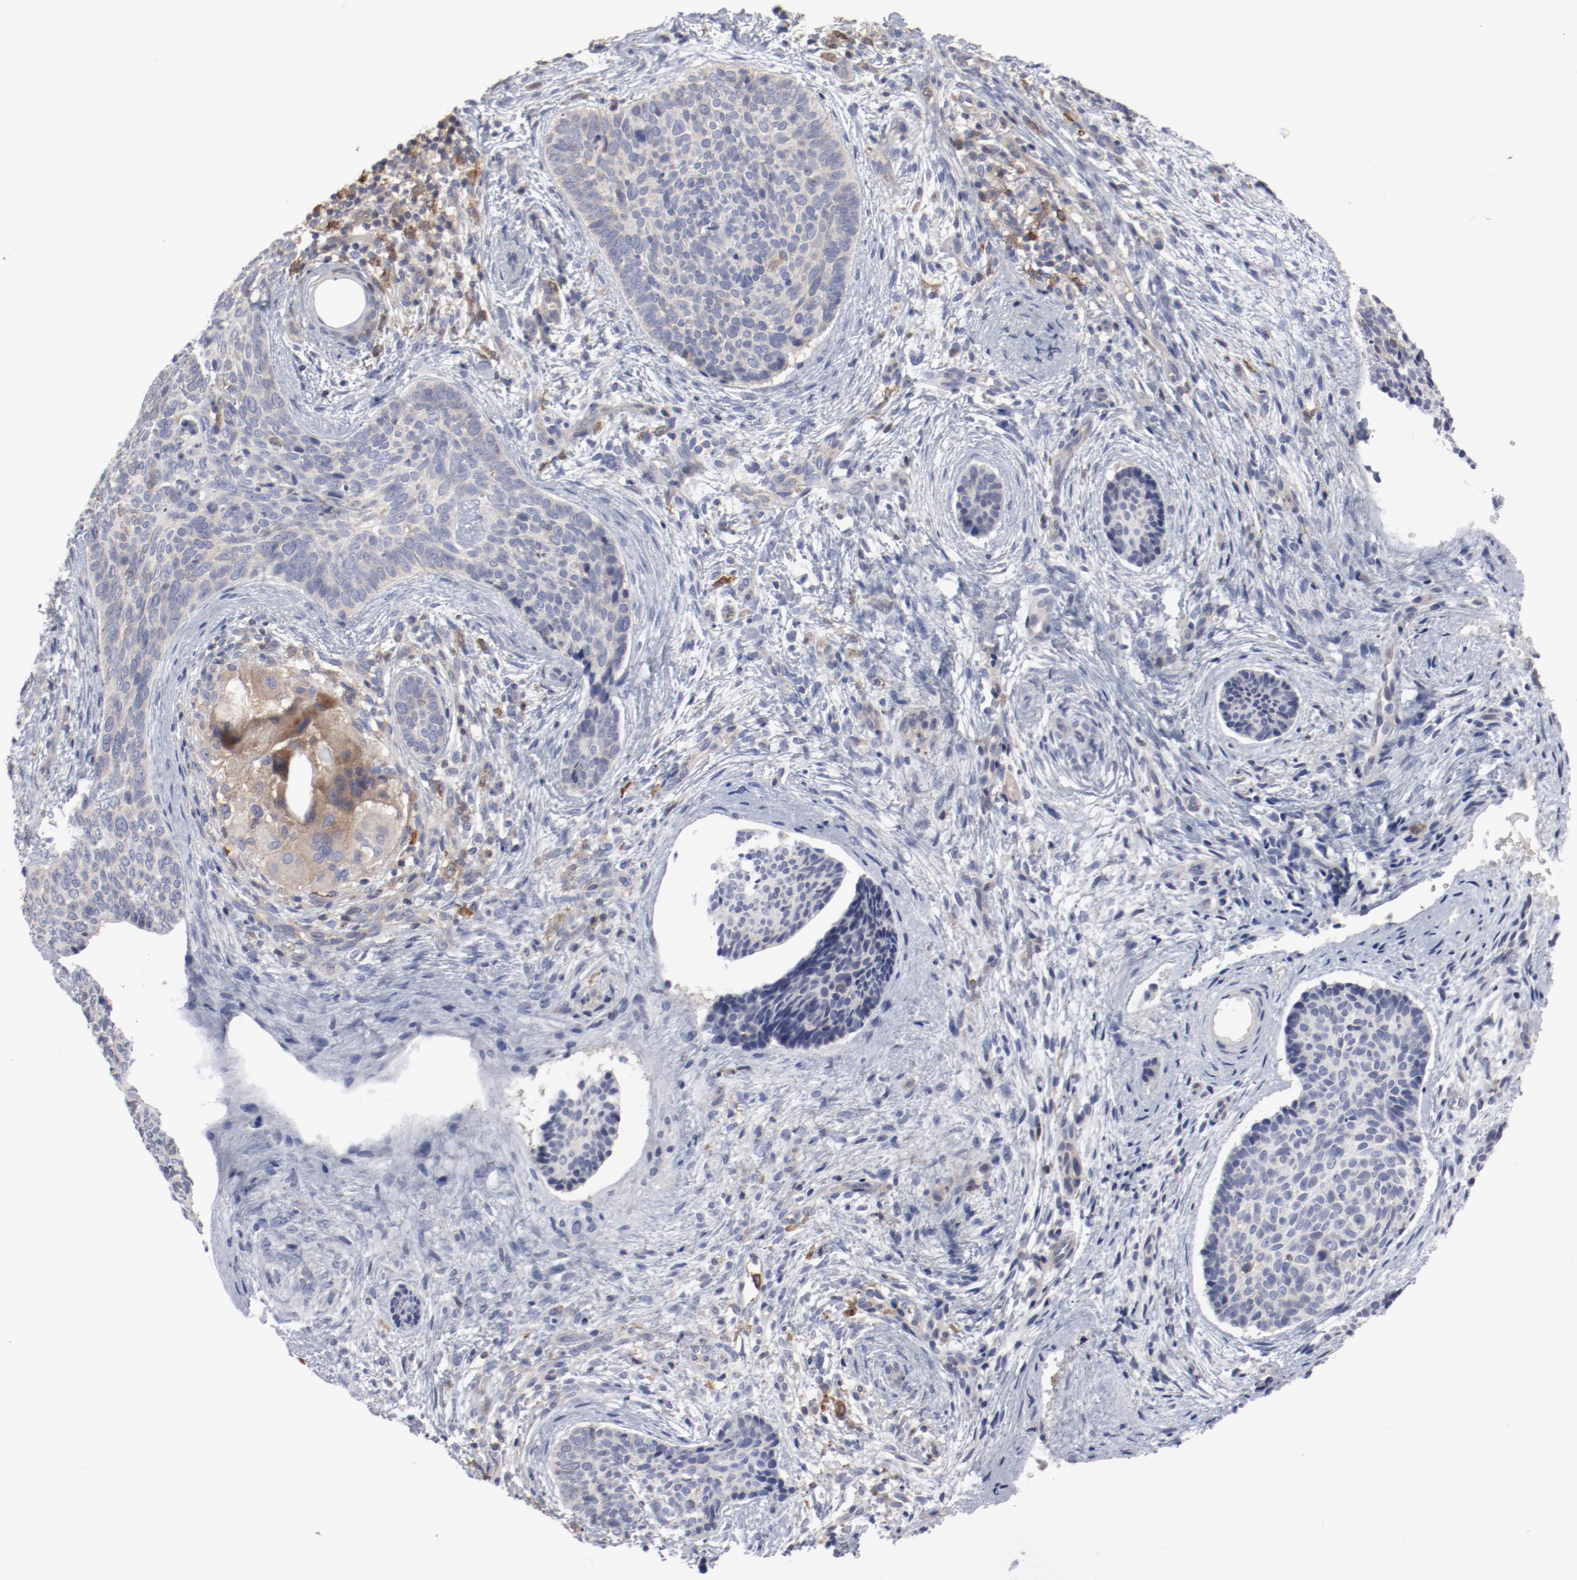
{"staining": {"intensity": "weak", "quantity": "<25%", "location": "cytoplasmic/membranous"}, "tissue": "skin cancer", "cell_type": "Tumor cells", "image_type": "cancer", "snomed": [{"axis": "morphology", "description": "Normal tissue, NOS"}, {"axis": "morphology", "description": "Basal cell carcinoma"}, {"axis": "topography", "description": "Skin"}], "caption": "DAB immunohistochemical staining of basal cell carcinoma (skin) demonstrates no significant staining in tumor cells.", "gene": "CBL", "patient": {"sex": "female", "age": 57}}